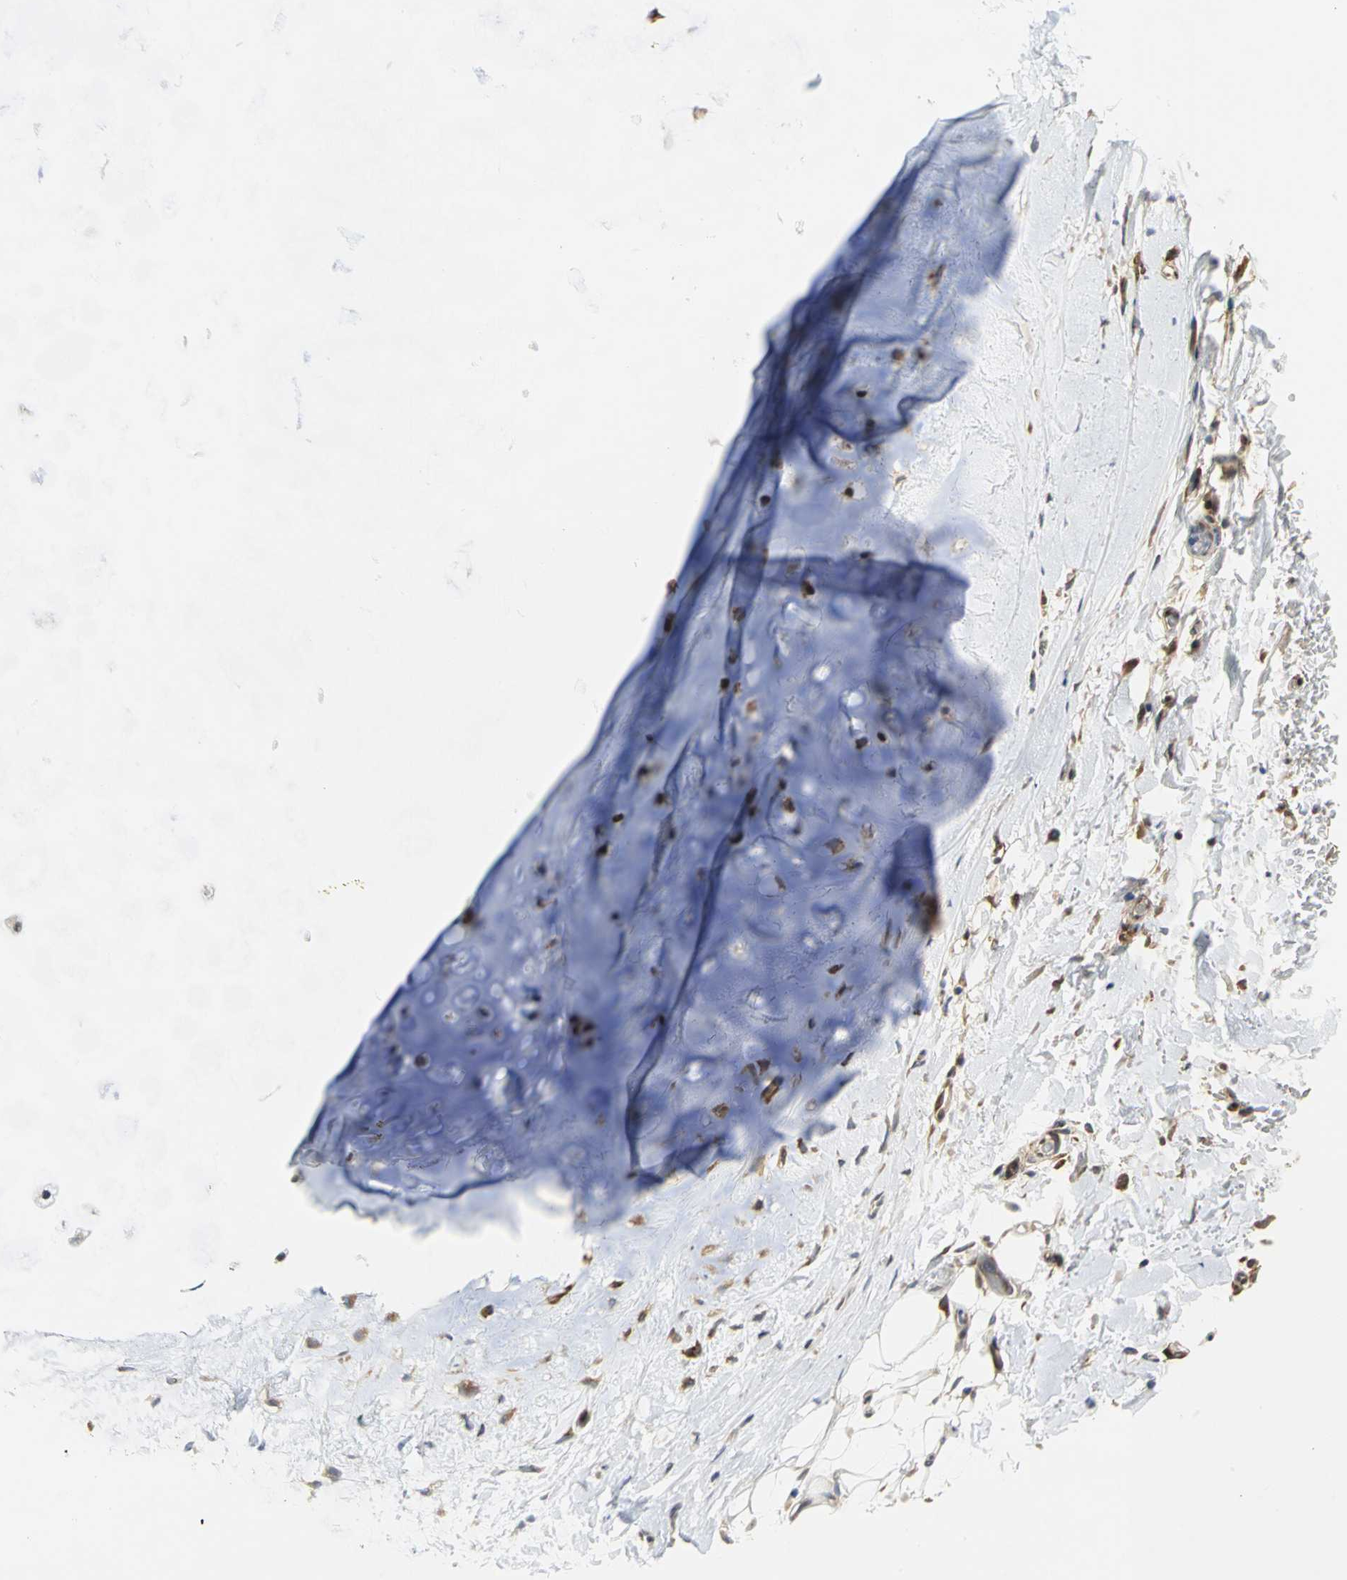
{"staining": {"intensity": "strong", "quantity": ">75%", "location": "cytoplasmic/membranous,nuclear"}, "tissue": "adipose tissue", "cell_type": "Adipocytes", "image_type": "normal", "snomed": [{"axis": "morphology", "description": "Normal tissue, NOS"}, {"axis": "topography", "description": "Cartilage tissue"}, {"axis": "topography", "description": "Bronchus"}], "caption": "Adipose tissue stained with DAB immunohistochemistry (IHC) reveals high levels of strong cytoplasmic/membranous,nuclear positivity in approximately >75% of adipocytes. (DAB (3,3'-diaminobenzidine) IHC with brightfield microscopy, high magnification).", "gene": "YBX1", "patient": {"sex": "female", "age": 73}}